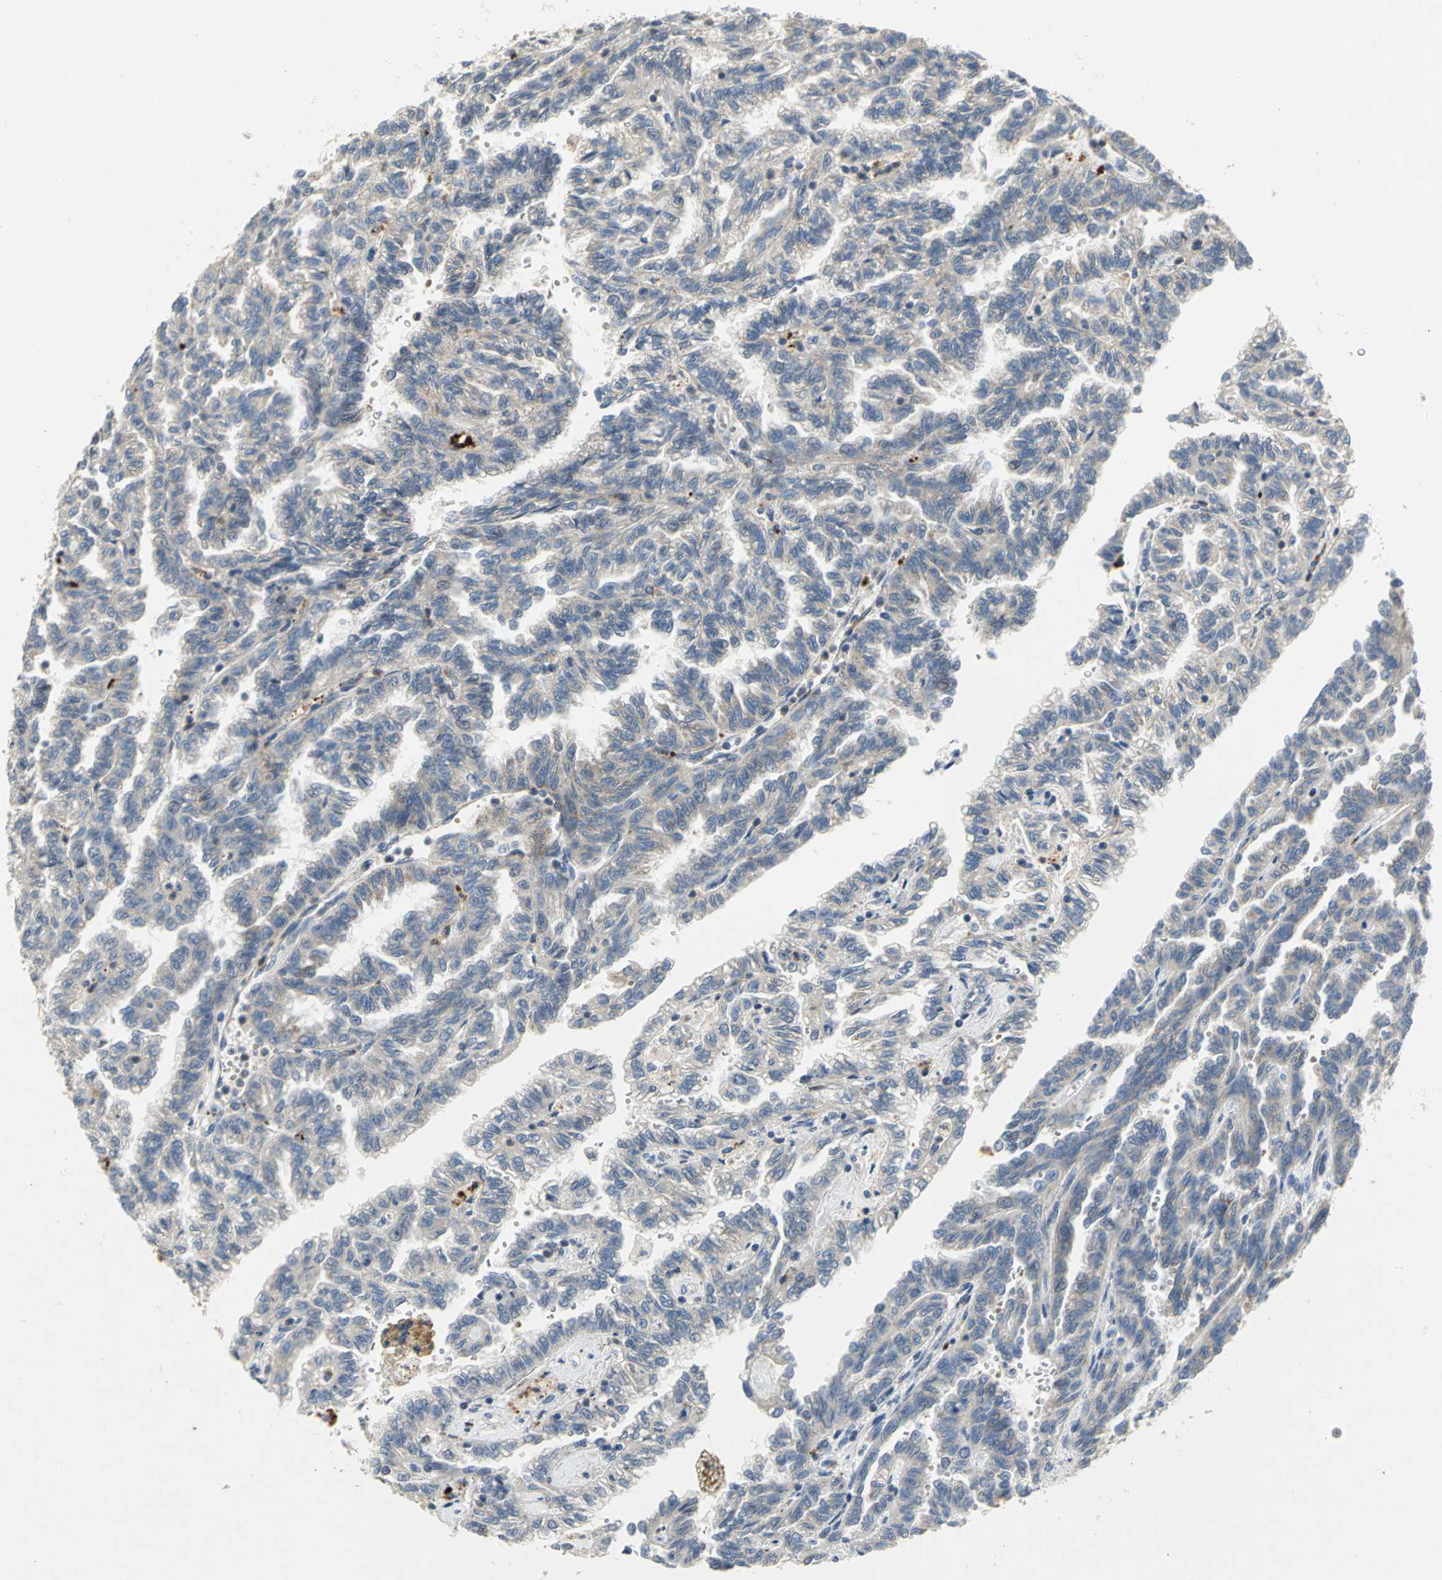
{"staining": {"intensity": "weak", "quantity": "<25%", "location": "cytoplasmic/membranous"}, "tissue": "renal cancer", "cell_type": "Tumor cells", "image_type": "cancer", "snomed": [{"axis": "morphology", "description": "Inflammation, NOS"}, {"axis": "morphology", "description": "Adenocarcinoma, NOS"}, {"axis": "topography", "description": "Kidney"}], "caption": "Protein analysis of renal adenocarcinoma displays no significant staining in tumor cells.", "gene": "SPPL2B", "patient": {"sex": "male", "age": 68}}